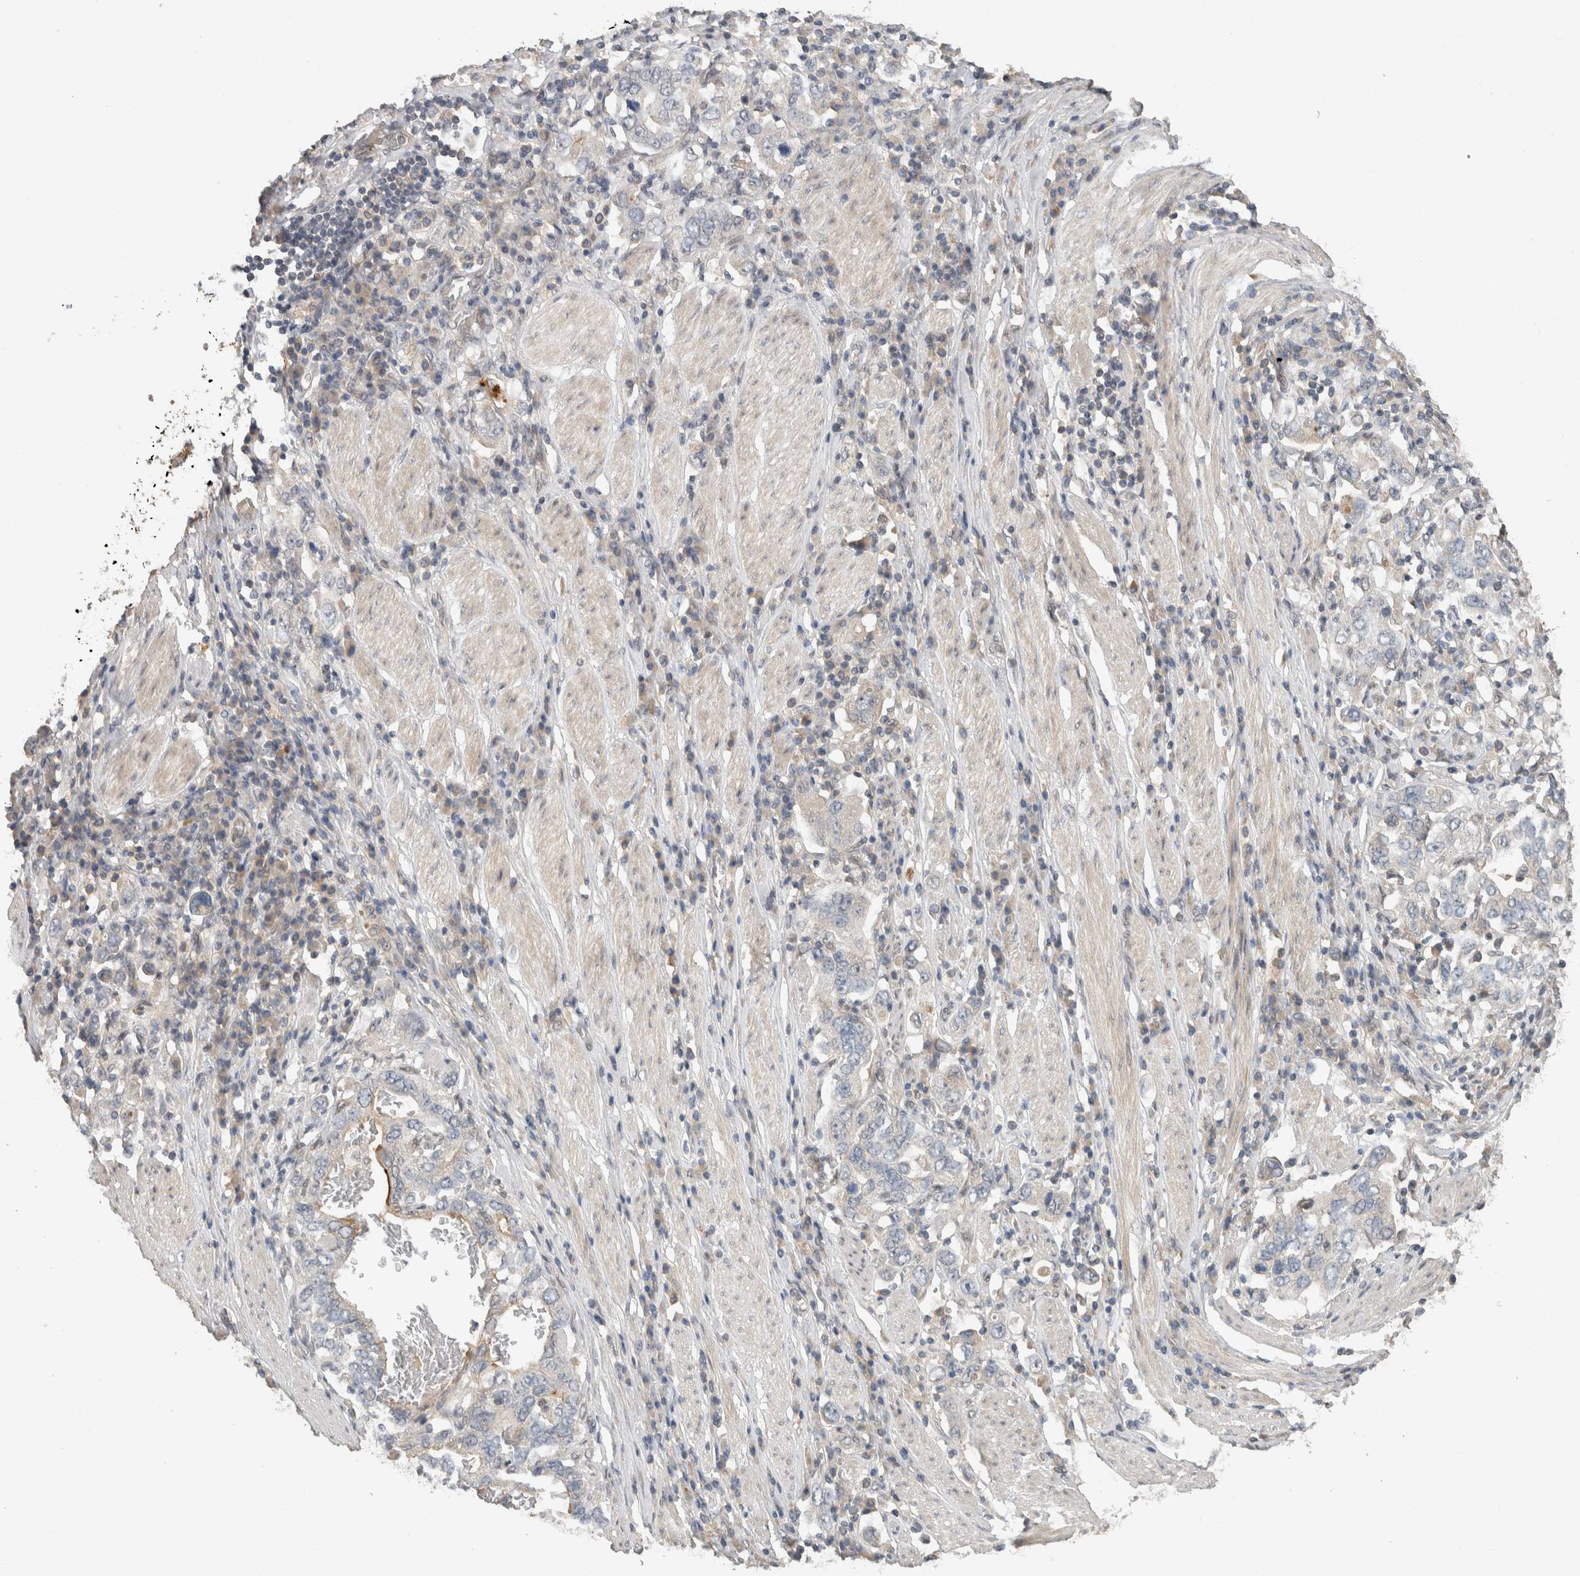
{"staining": {"intensity": "negative", "quantity": "none", "location": "none"}, "tissue": "stomach cancer", "cell_type": "Tumor cells", "image_type": "cancer", "snomed": [{"axis": "morphology", "description": "Adenocarcinoma, NOS"}, {"axis": "topography", "description": "Stomach, upper"}], "caption": "DAB (3,3'-diaminobenzidine) immunohistochemical staining of adenocarcinoma (stomach) exhibits no significant expression in tumor cells.", "gene": "CYSRT1", "patient": {"sex": "male", "age": 62}}